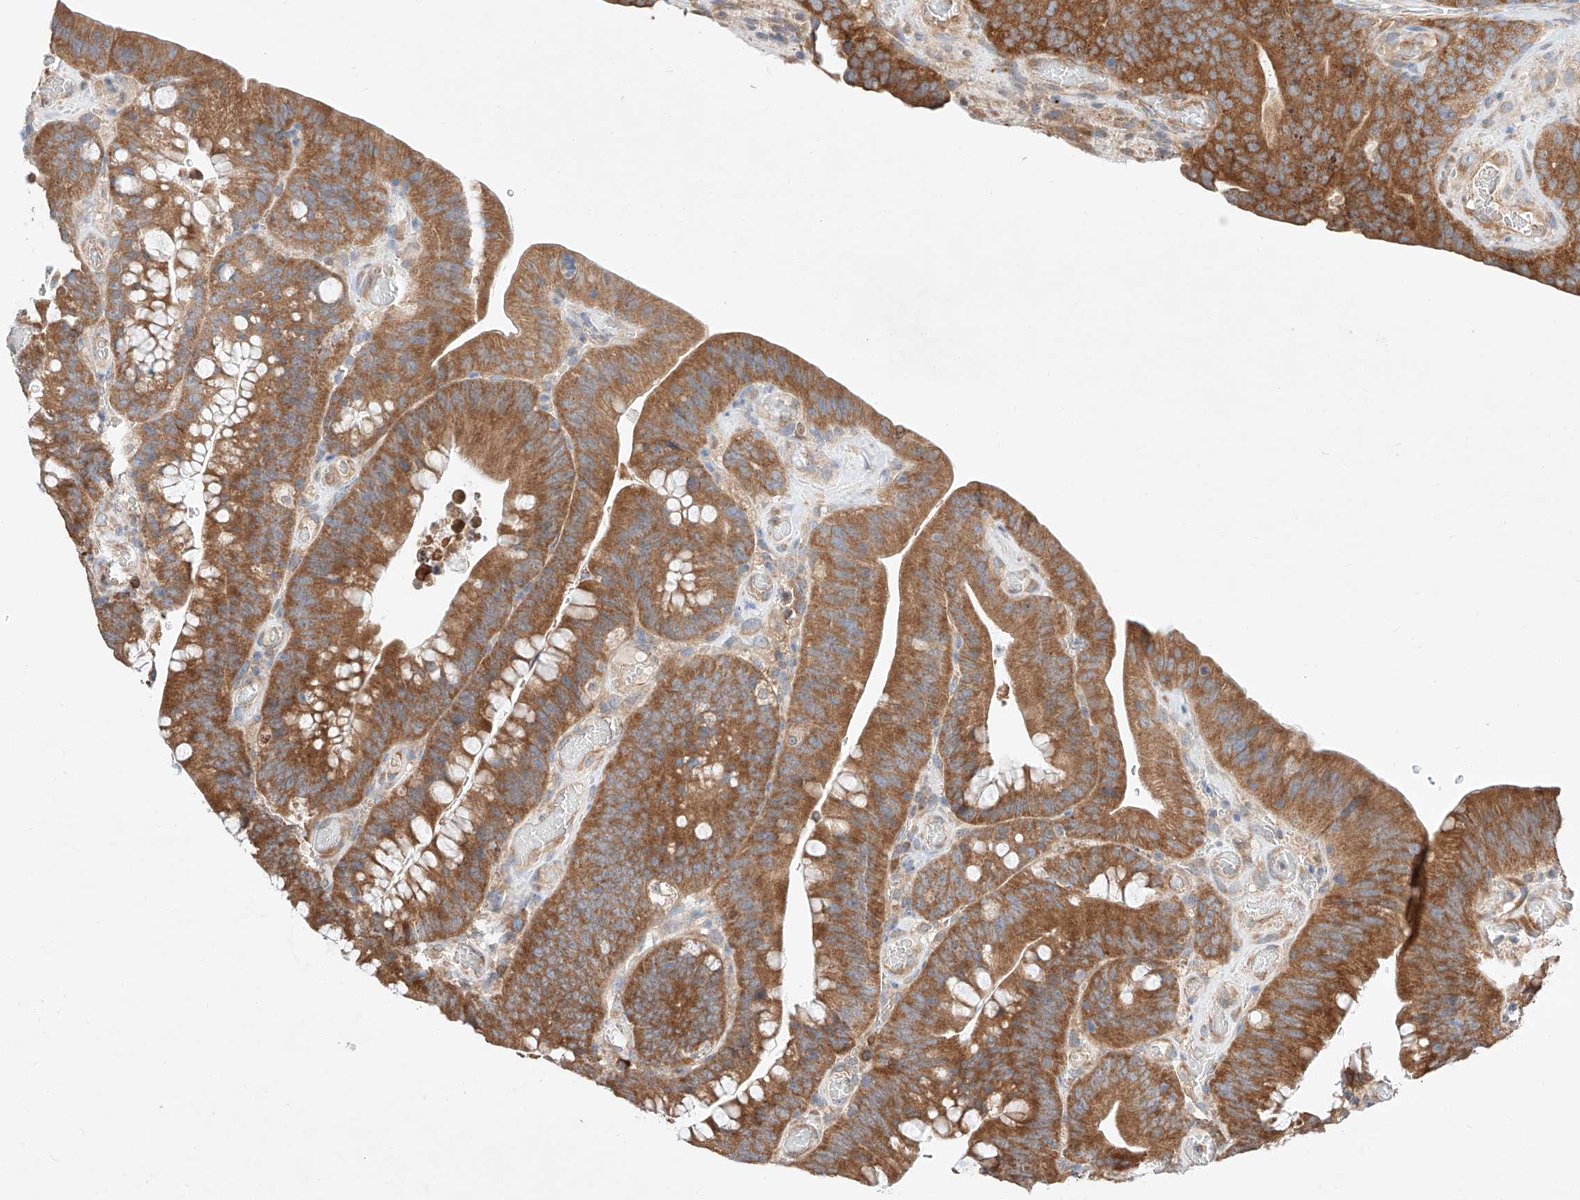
{"staining": {"intensity": "moderate", "quantity": ">75%", "location": "cytoplasmic/membranous"}, "tissue": "colorectal cancer", "cell_type": "Tumor cells", "image_type": "cancer", "snomed": [{"axis": "morphology", "description": "Normal tissue, NOS"}, {"axis": "topography", "description": "Colon"}], "caption": "There is medium levels of moderate cytoplasmic/membranous positivity in tumor cells of colorectal cancer, as demonstrated by immunohistochemical staining (brown color).", "gene": "C6orf118", "patient": {"sex": "female", "age": 82}}